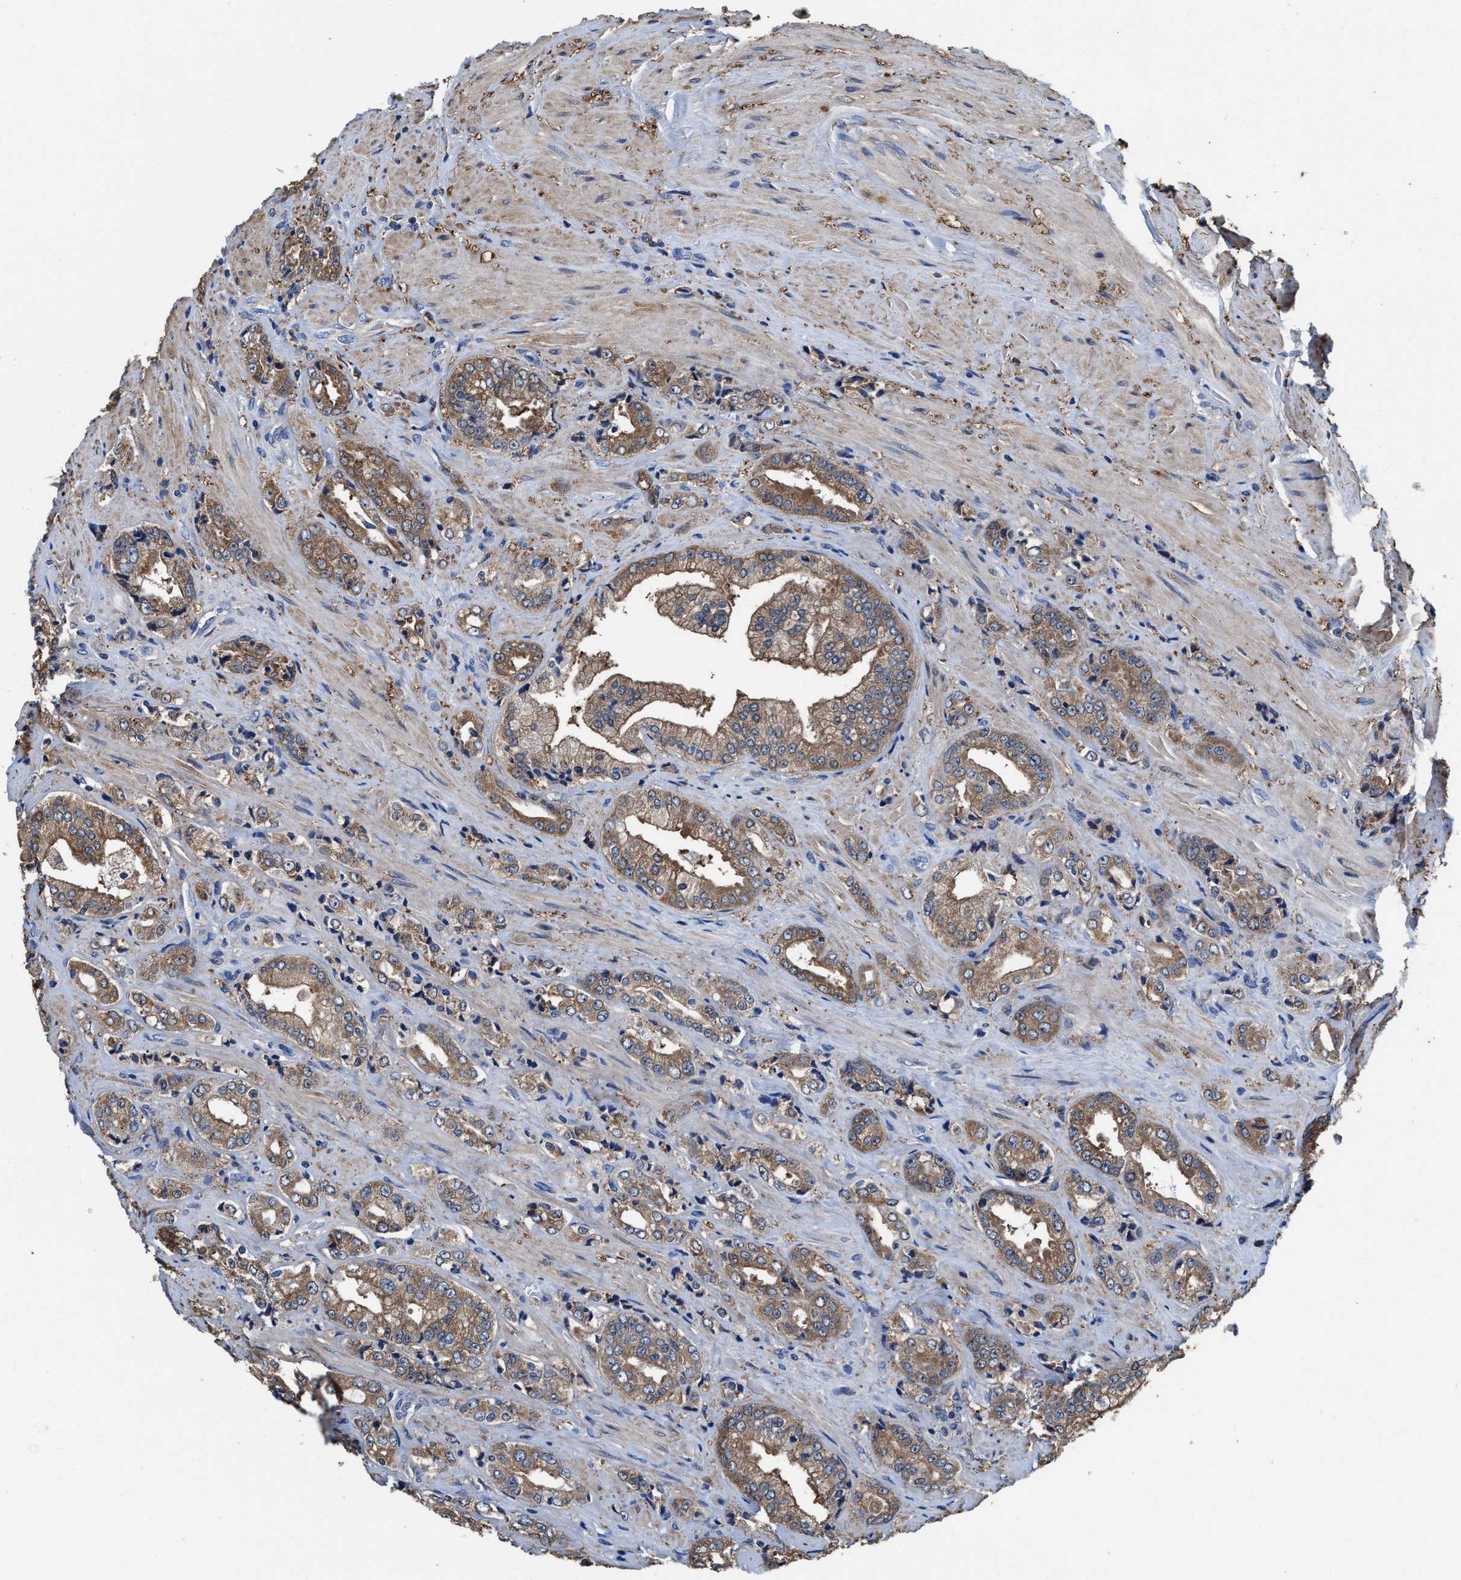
{"staining": {"intensity": "moderate", "quantity": ">75%", "location": "cytoplasmic/membranous"}, "tissue": "prostate cancer", "cell_type": "Tumor cells", "image_type": "cancer", "snomed": [{"axis": "morphology", "description": "Adenocarcinoma, High grade"}, {"axis": "topography", "description": "Prostate"}], "caption": "The image shows immunohistochemical staining of prostate cancer. There is moderate cytoplasmic/membranous expression is seen in approximately >75% of tumor cells.", "gene": "TMEM30A", "patient": {"sex": "male", "age": 61}}